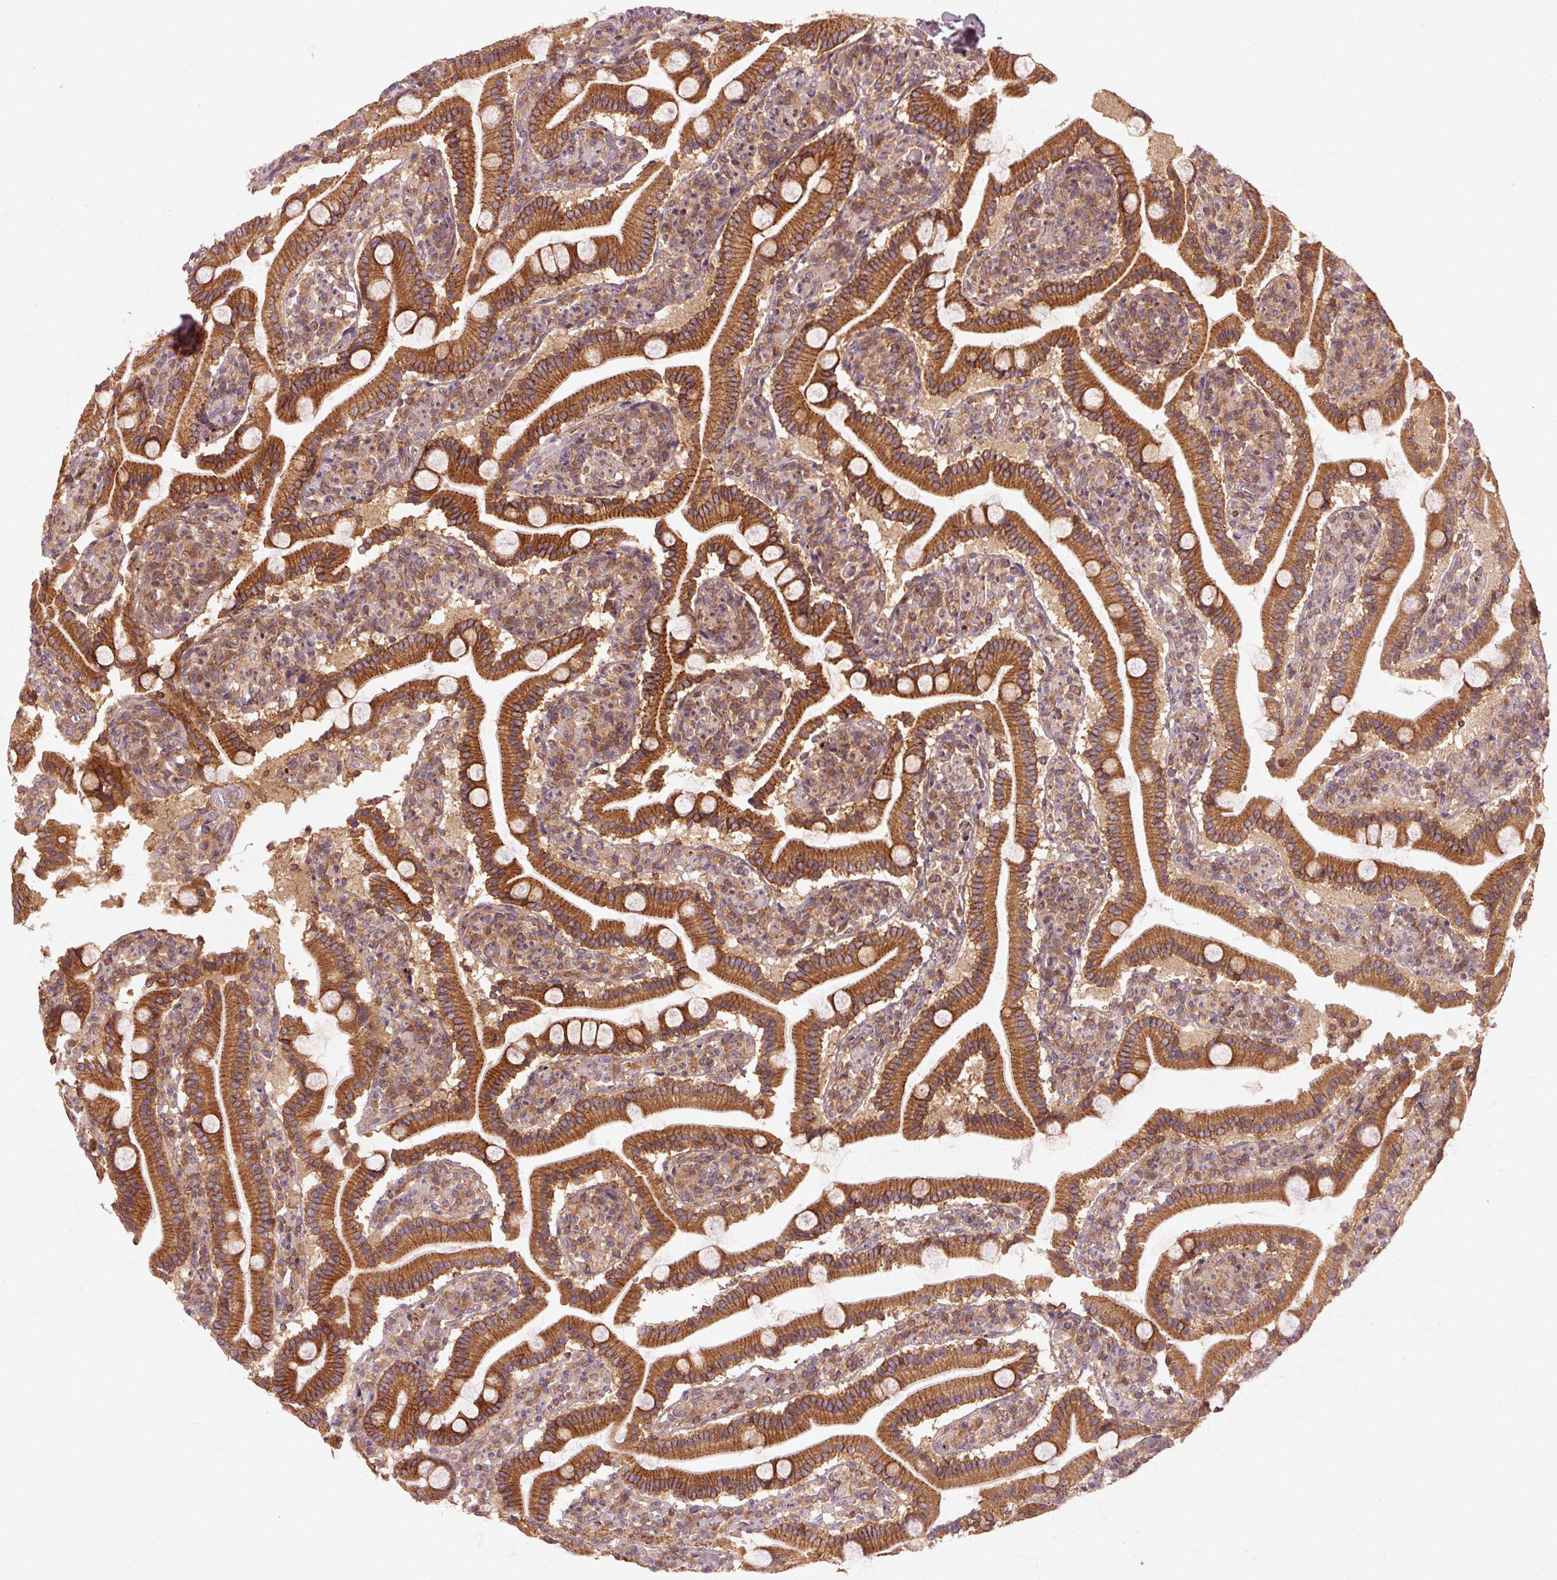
{"staining": {"intensity": "strong", "quantity": ">75%", "location": "cytoplasmic/membranous"}, "tissue": "duodenum", "cell_type": "Glandular cells", "image_type": "normal", "snomed": [{"axis": "morphology", "description": "Normal tissue, NOS"}, {"axis": "topography", "description": "Duodenum"}], "caption": "An image showing strong cytoplasmic/membranous positivity in about >75% of glandular cells in unremarkable duodenum, as visualized by brown immunohistochemical staining.", "gene": "CTNNA1", "patient": {"sex": "male", "age": 55}}